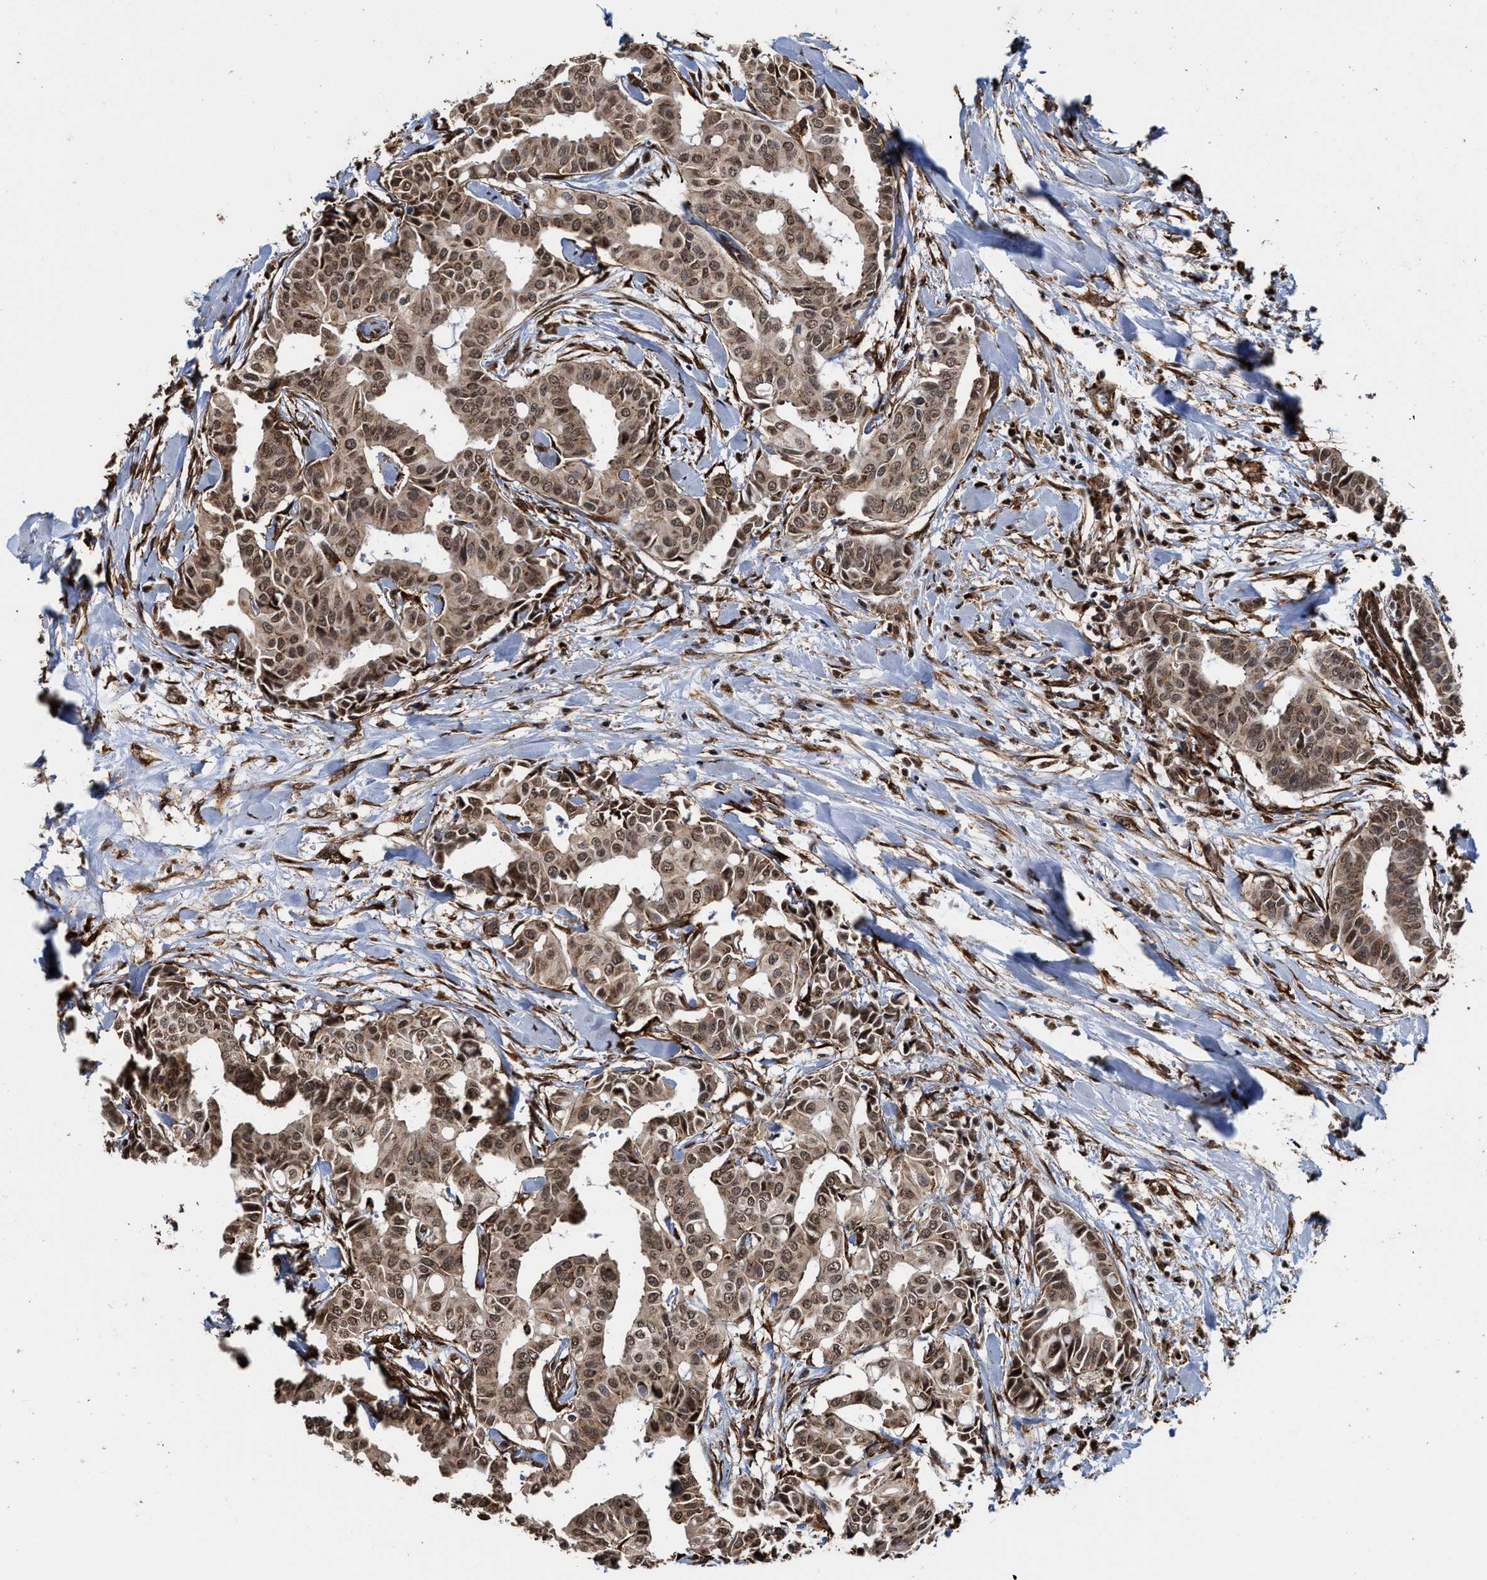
{"staining": {"intensity": "moderate", "quantity": ">75%", "location": "cytoplasmic/membranous,nuclear"}, "tissue": "head and neck cancer", "cell_type": "Tumor cells", "image_type": "cancer", "snomed": [{"axis": "morphology", "description": "Adenocarcinoma, NOS"}, {"axis": "topography", "description": "Salivary gland"}, {"axis": "topography", "description": "Head-Neck"}], "caption": "Immunohistochemistry photomicrograph of neoplastic tissue: human head and neck adenocarcinoma stained using immunohistochemistry reveals medium levels of moderate protein expression localized specifically in the cytoplasmic/membranous and nuclear of tumor cells, appearing as a cytoplasmic/membranous and nuclear brown color.", "gene": "SEPTIN2", "patient": {"sex": "female", "age": 59}}